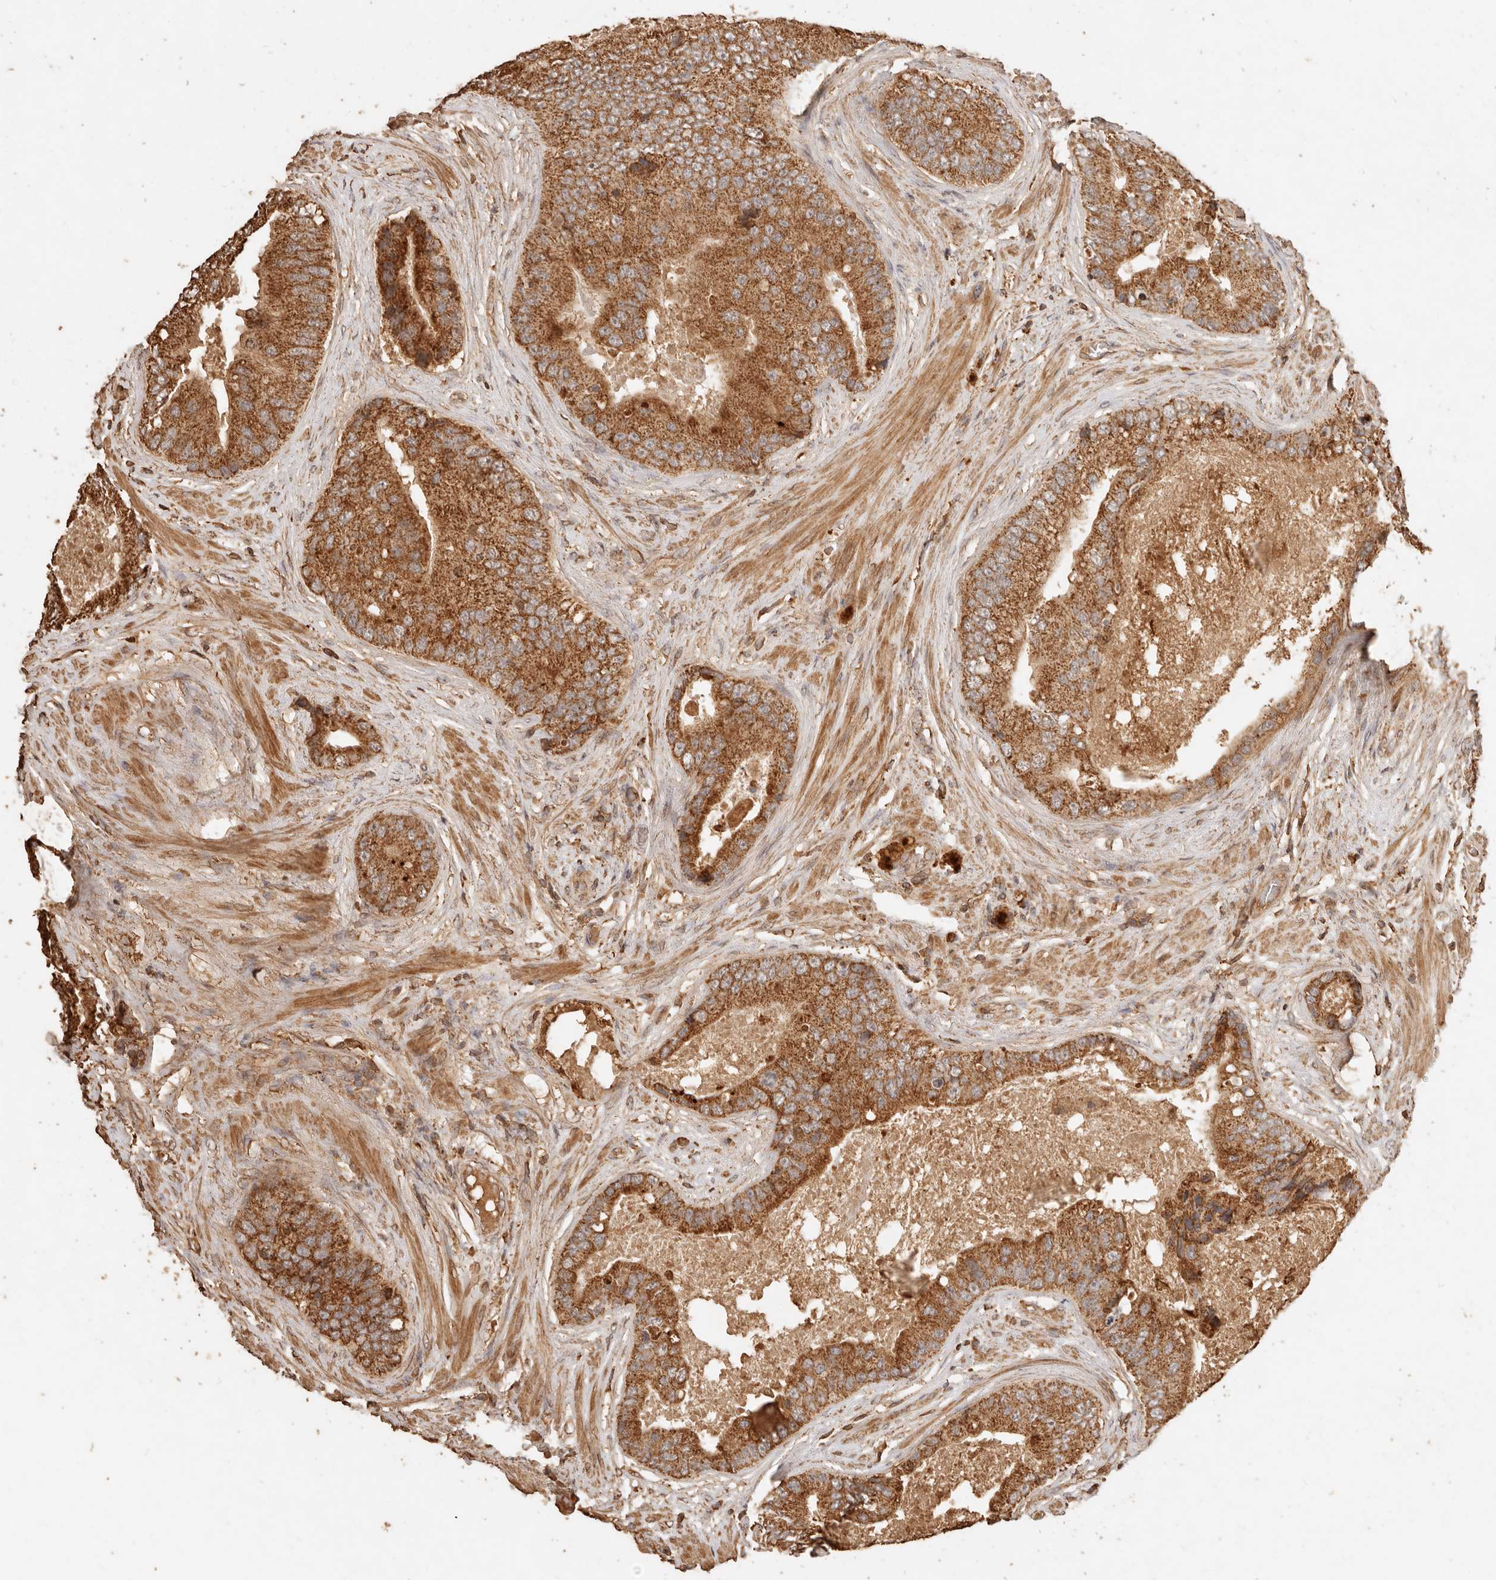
{"staining": {"intensity": "strong", "quantity": ">75%", "location": "cytoplasmic/membranous"}, "tissue": "prostate cancer", "cell_type": "Tumor cells", "image_type": "cancer", "snomed": [{"axis": "morphology", "description": "Adenocarcinoma, High grade"}, {"axis": "topography", "description": "Prostate"}], "caption": "IHC (DAB (3,3'-diaminobenzidine)) staining of human prostate cancer demonstrates strong cytoplasmic/membranous protein expression in approximately >75% of tumor cells.", "gene": "FAM180B", "patient": {"sex": "male", "age": 70}}